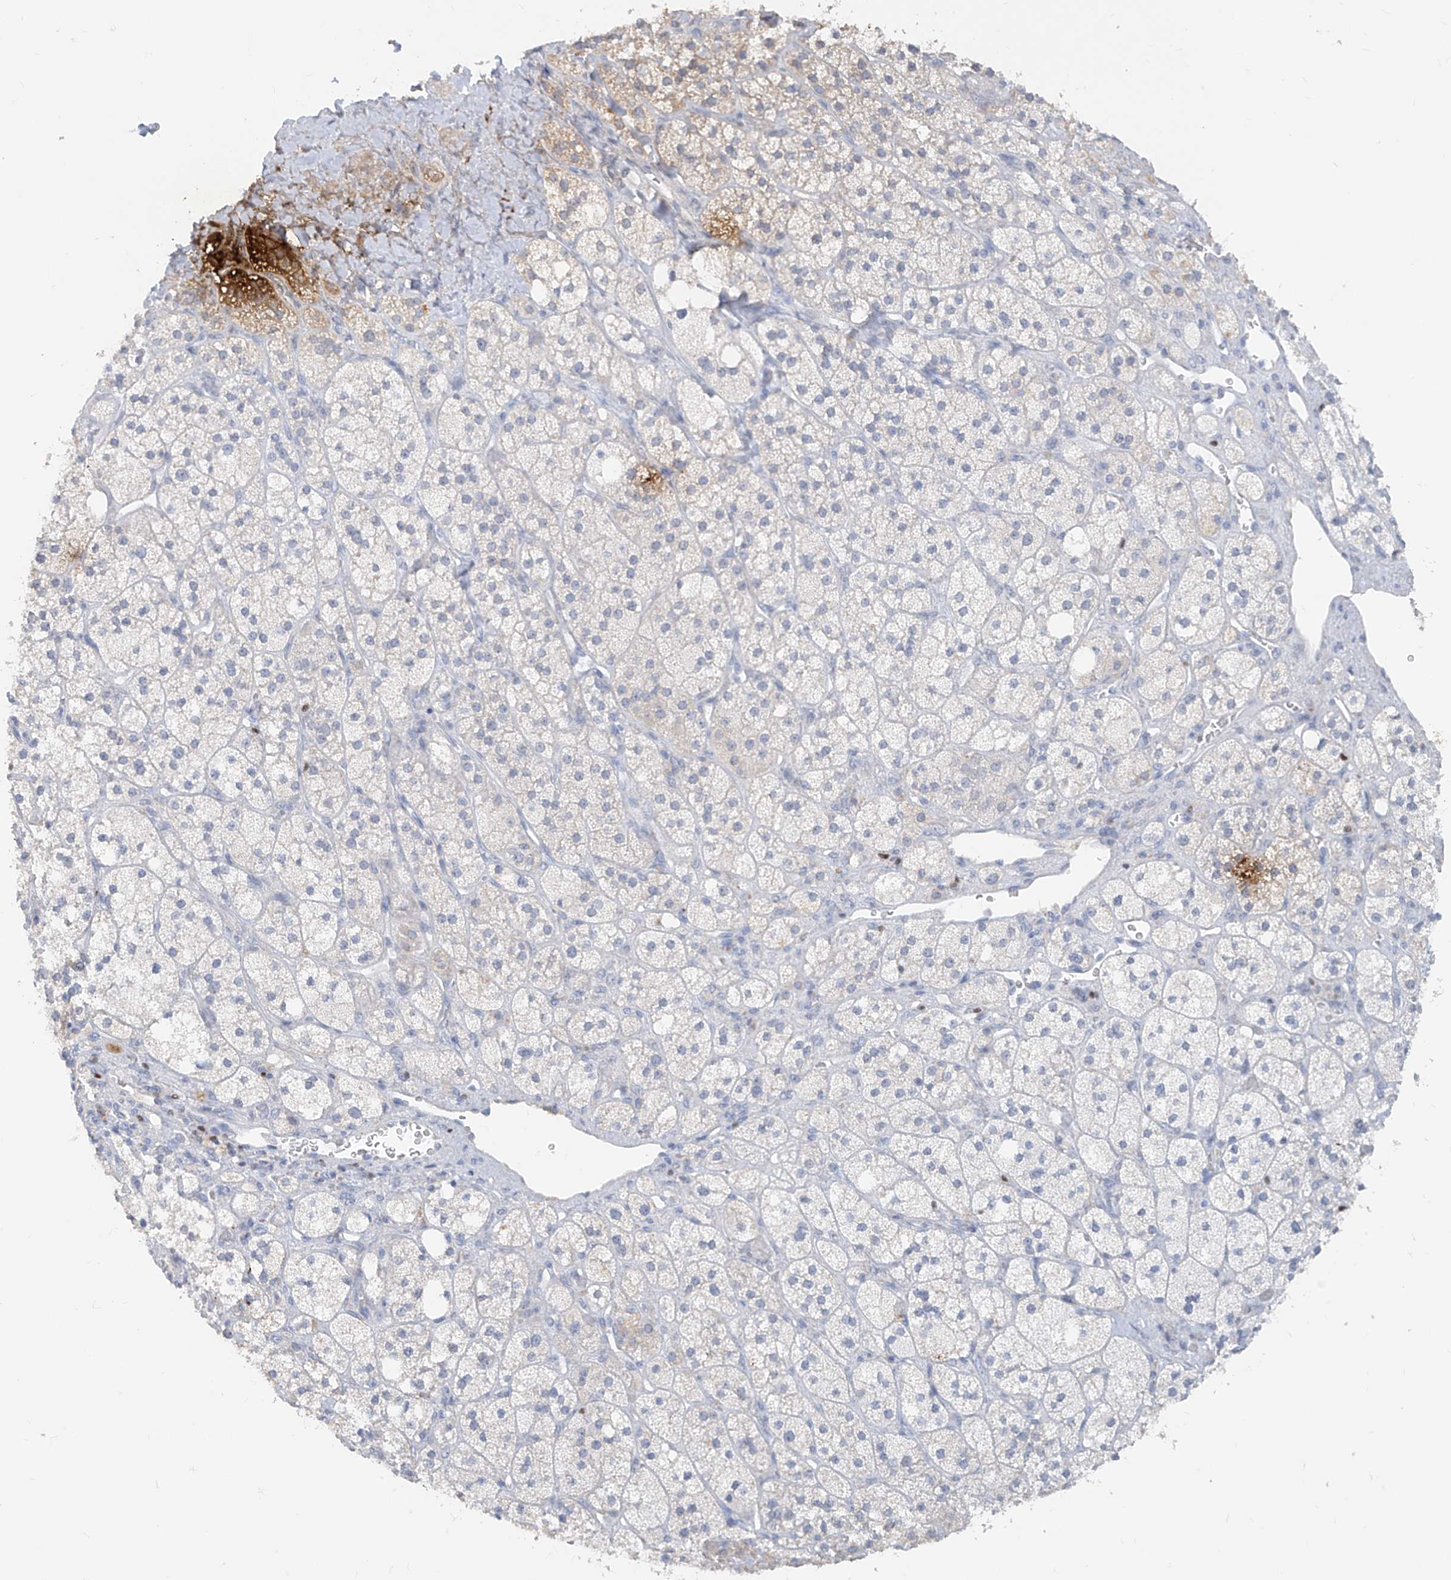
{"staining": {"intensity": "moderate", "quantity": "<25%", "location": "cytoplasmic/membranous"}, "tissue": "adrenal gland", "cell_type": "Glandular cells", "image_type": "normal", "snomed": [{"axis": "morphology", "description": "Normal tissue, NOS"}, {"axis": "topography", "description": "Adrenal gland"}], "caption": "Immunohistochemistry image of unremarkable adrenal gland: adrenal gland stained using immunohistochemistry (IHC) reveals low levels of moderate protein expression localized specifically in the cytoplasmic/membranous of glandular cells, appearing as a cytoplasmic/membranous brown color.", "gene": "TBX21", "patient": {"sex": "male", "age": 61}}